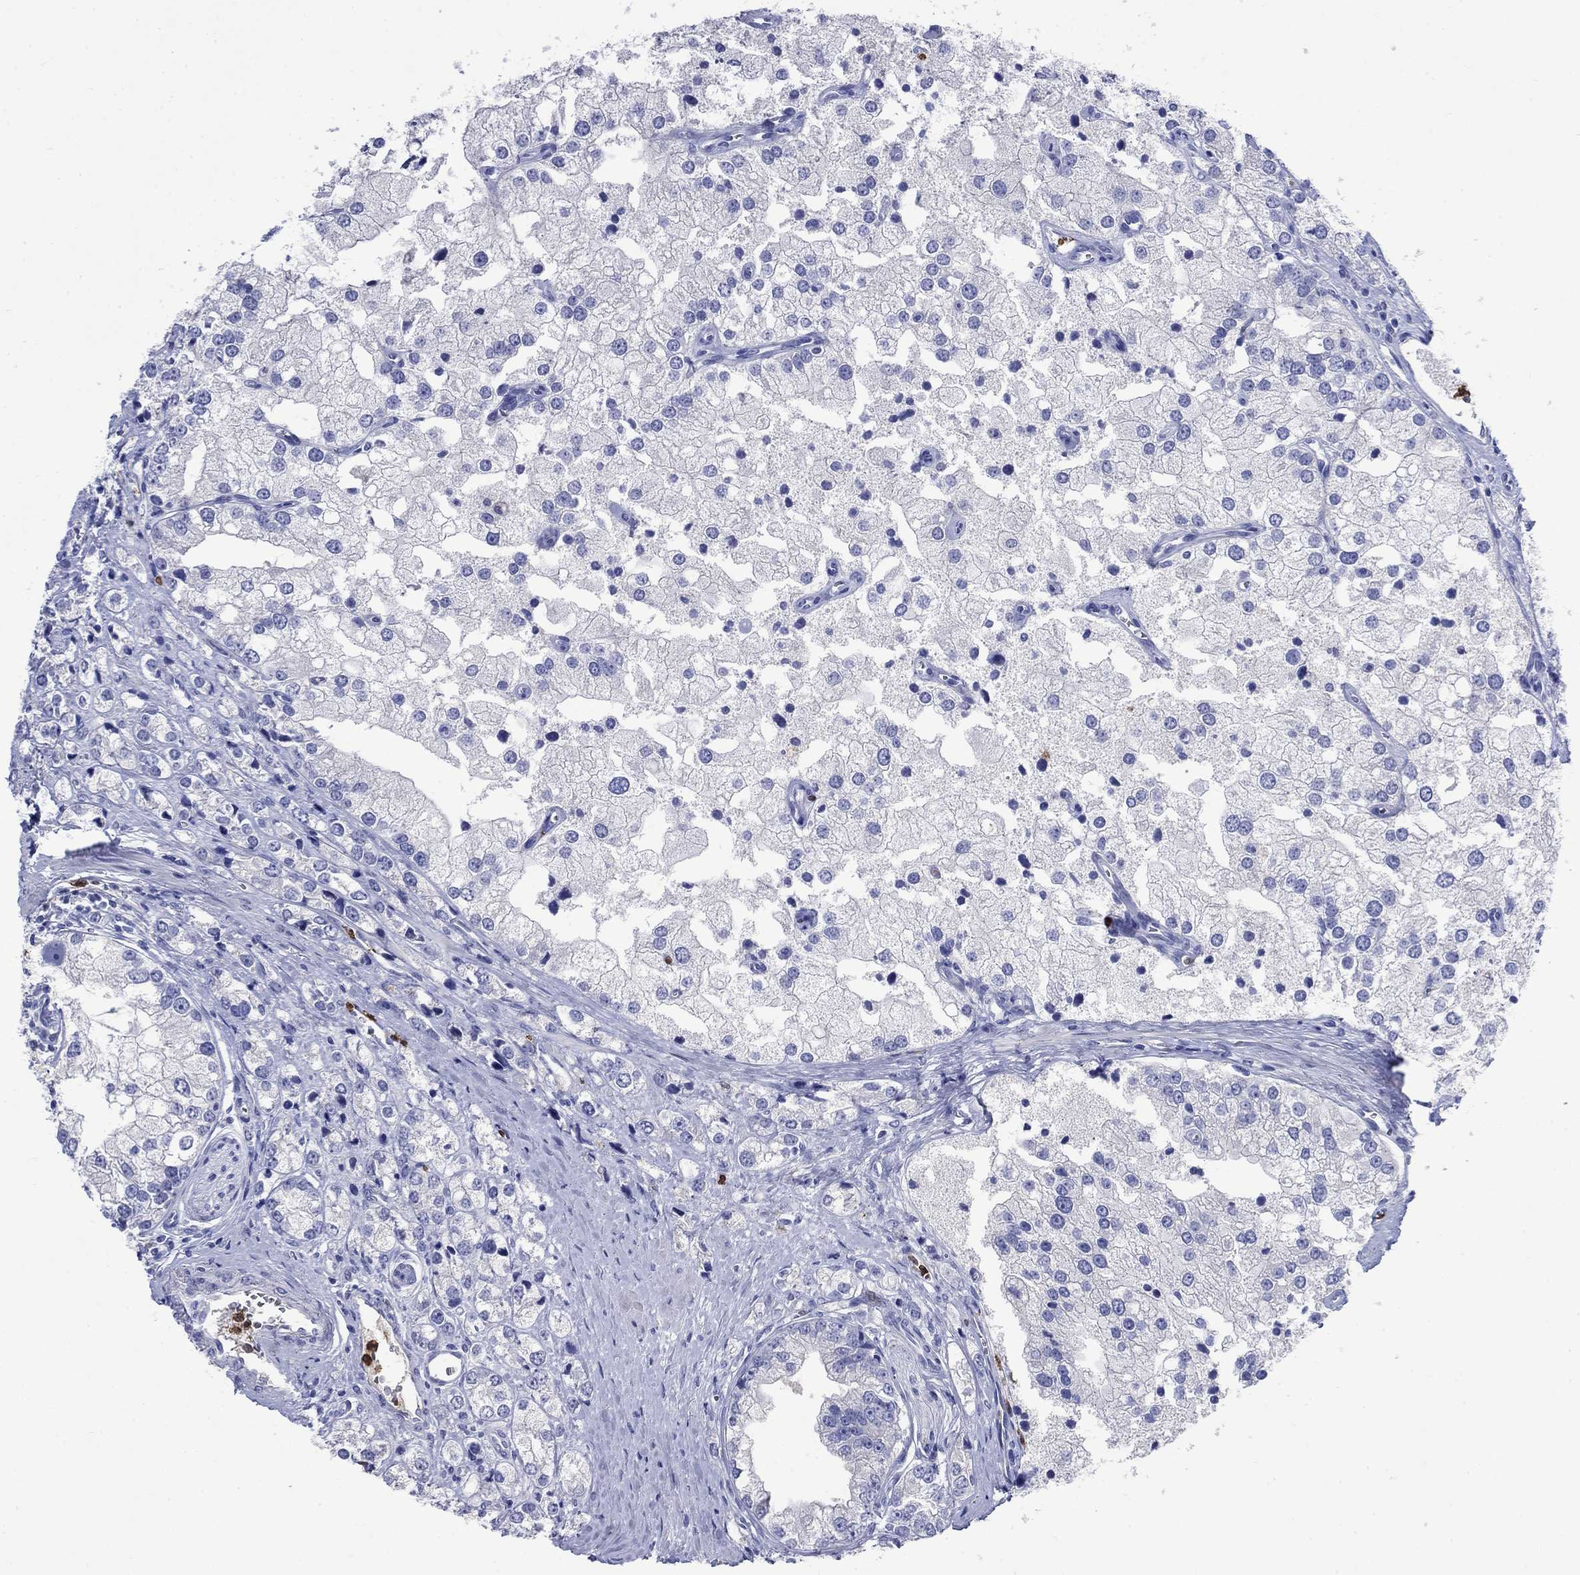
{"staining": {"intensity": "negative", "quantity": "none", "location": "none"}, "tissue": "prostate cancer", "cell_type": "Tumor cells", "image_type": "cancer", "snomed": [{"axis": "morphology", "description": "Adenocarcinoma, NOS"}, {"axis": "topography", "description": "Prostate and seminal vesicle, NOS"}, {"axis": "topography", "description": "Prostate"}], "caption": "Prostate adenocarcinoma stained for a protein using immunohistochemistry (IHC) displays no positivity tumor cells.", "gene": "TFR2", "patient": {"sex": "male", "age": 79}}